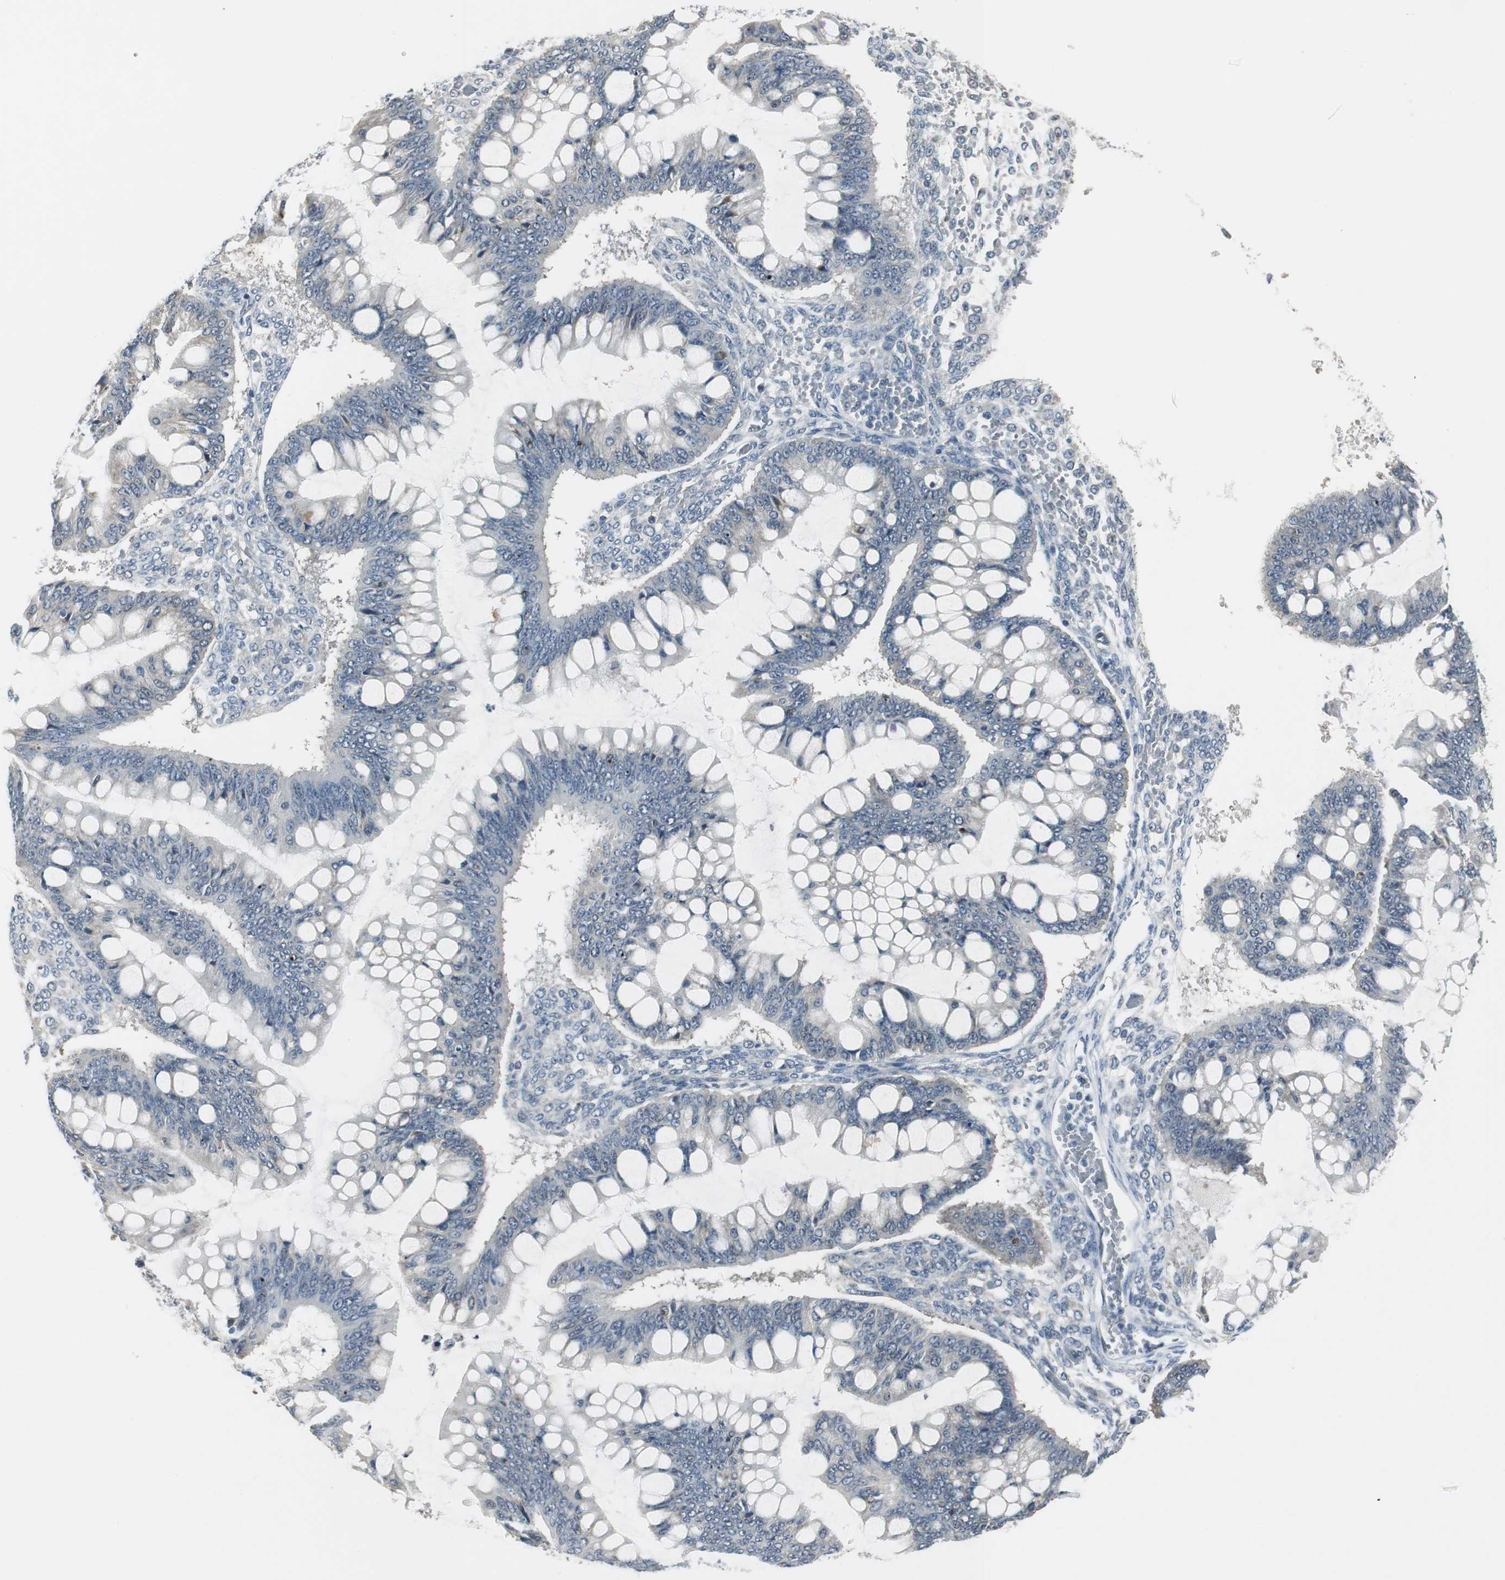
{"staining": {"intensity": "weak", "quantity": "<25%", "location": "cytoplasmic/membranous"}, "tissue": "ovarian cancer", "cell_type": "Tumor cells", "image_type": "cancer", "snomed": [{"axis": "morphology", "description": "Cystadenocarcinoma, mucinous, NOS"}, {"axis": "topography", "description": "Ovary"}], "caption": "There is no significant positivity in tumor cells of ovarian cancer. (Brightfield microscopy of DAB IHC at high magnification).", "gene": "CCT5", "patient": {"sex": "female", "age": 73}}